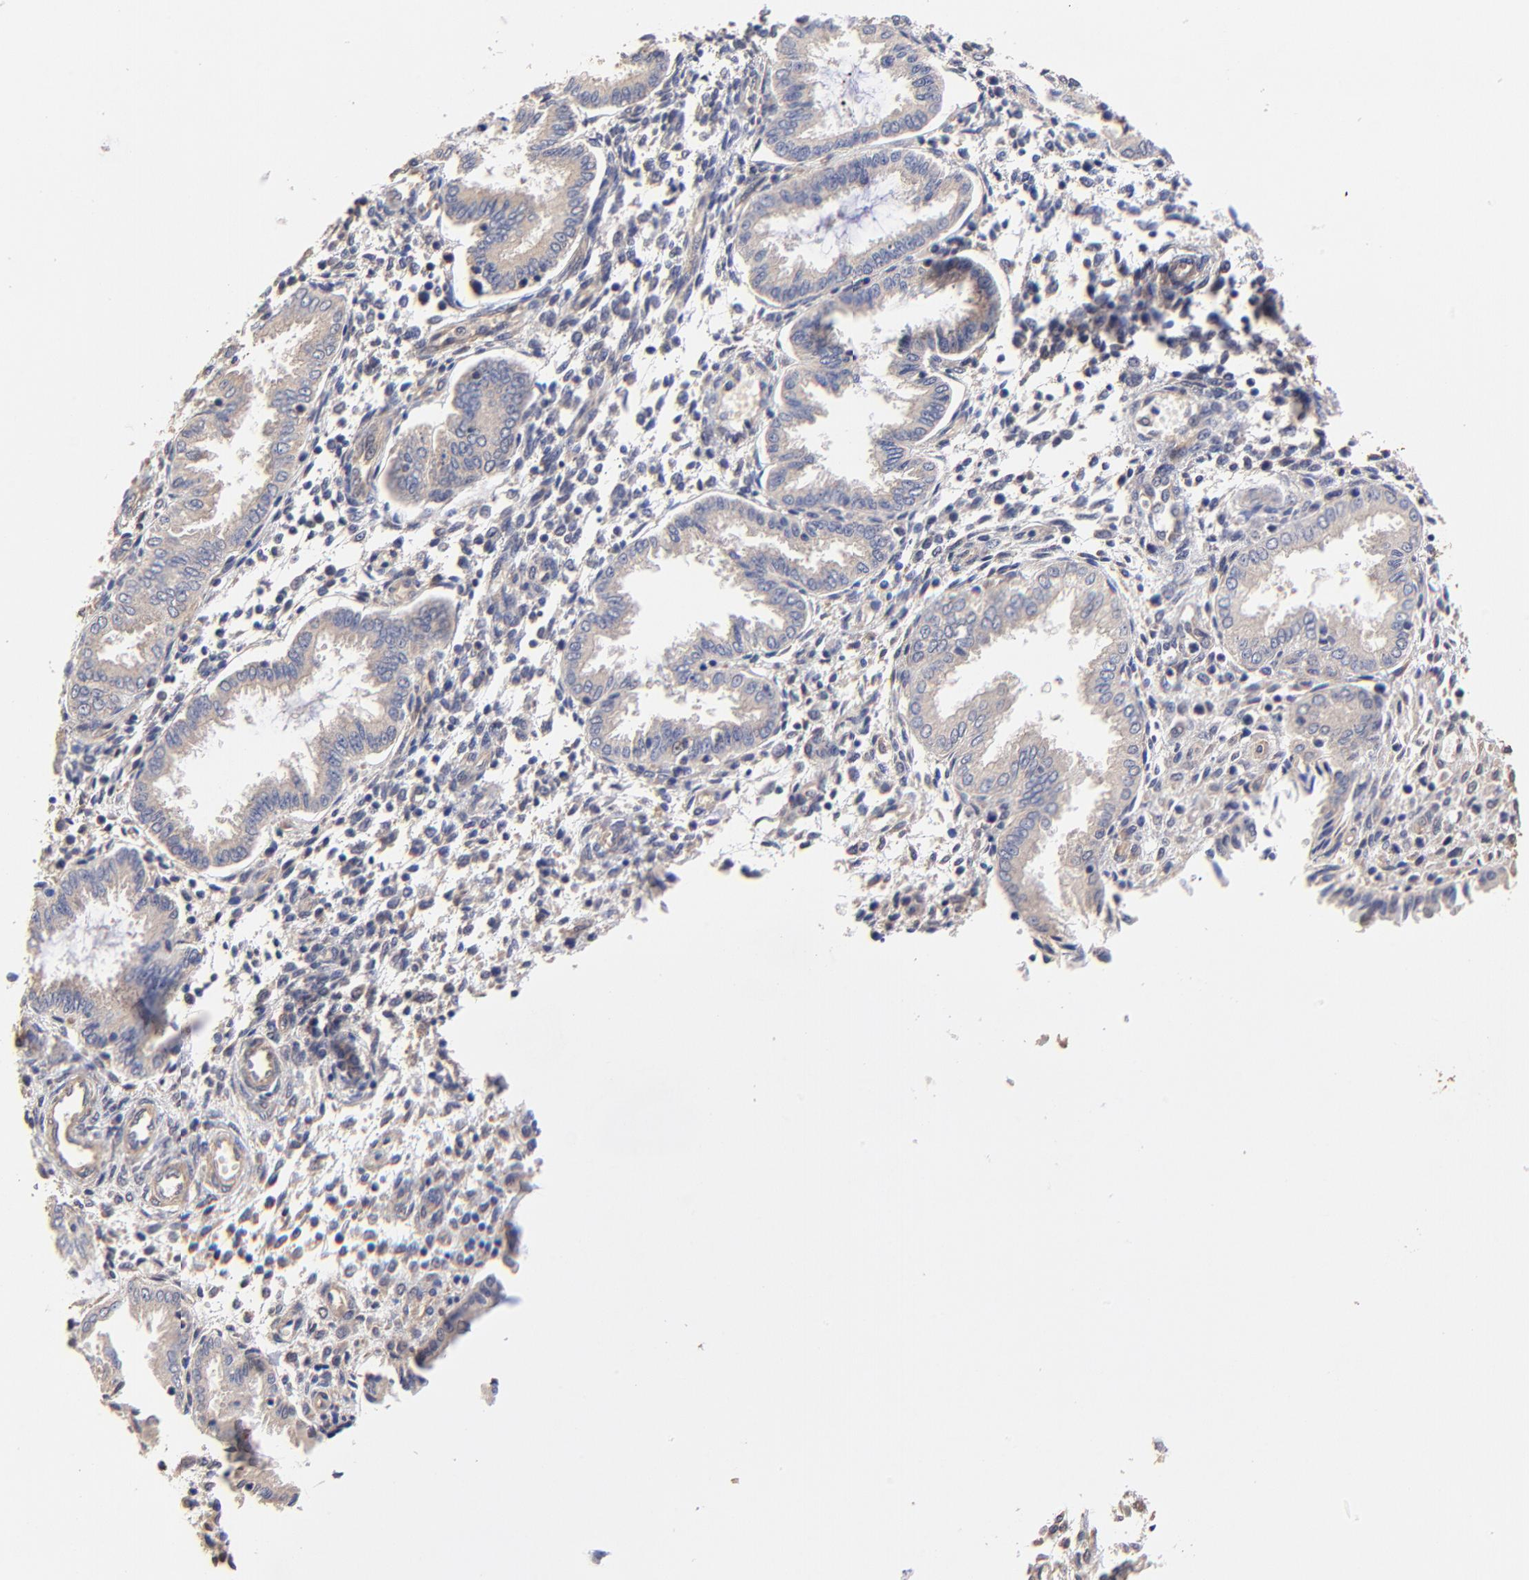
{"staining": {"intensity": "weak", "quantity": "25%-75%", "location": "cytoplasmic/membranous"}, "tissue": "endometrium", "cell_type": "Cells in endometrial stroma", "image_type": "normal", "snomed": [{"axis": "morphology", "description": "Normal tissue, NOS"}, {"axis": "topography", "description": "Endometrium"}], "caption": "Immunohistochemical staining of normal human endometrium shows weak cytoplasmic/membranous protein expression in approximately 25%-75% of cells in endometrial stroma.", "gene": "TNFAIP3", "patient": {"sex": "female", "age": 33}}